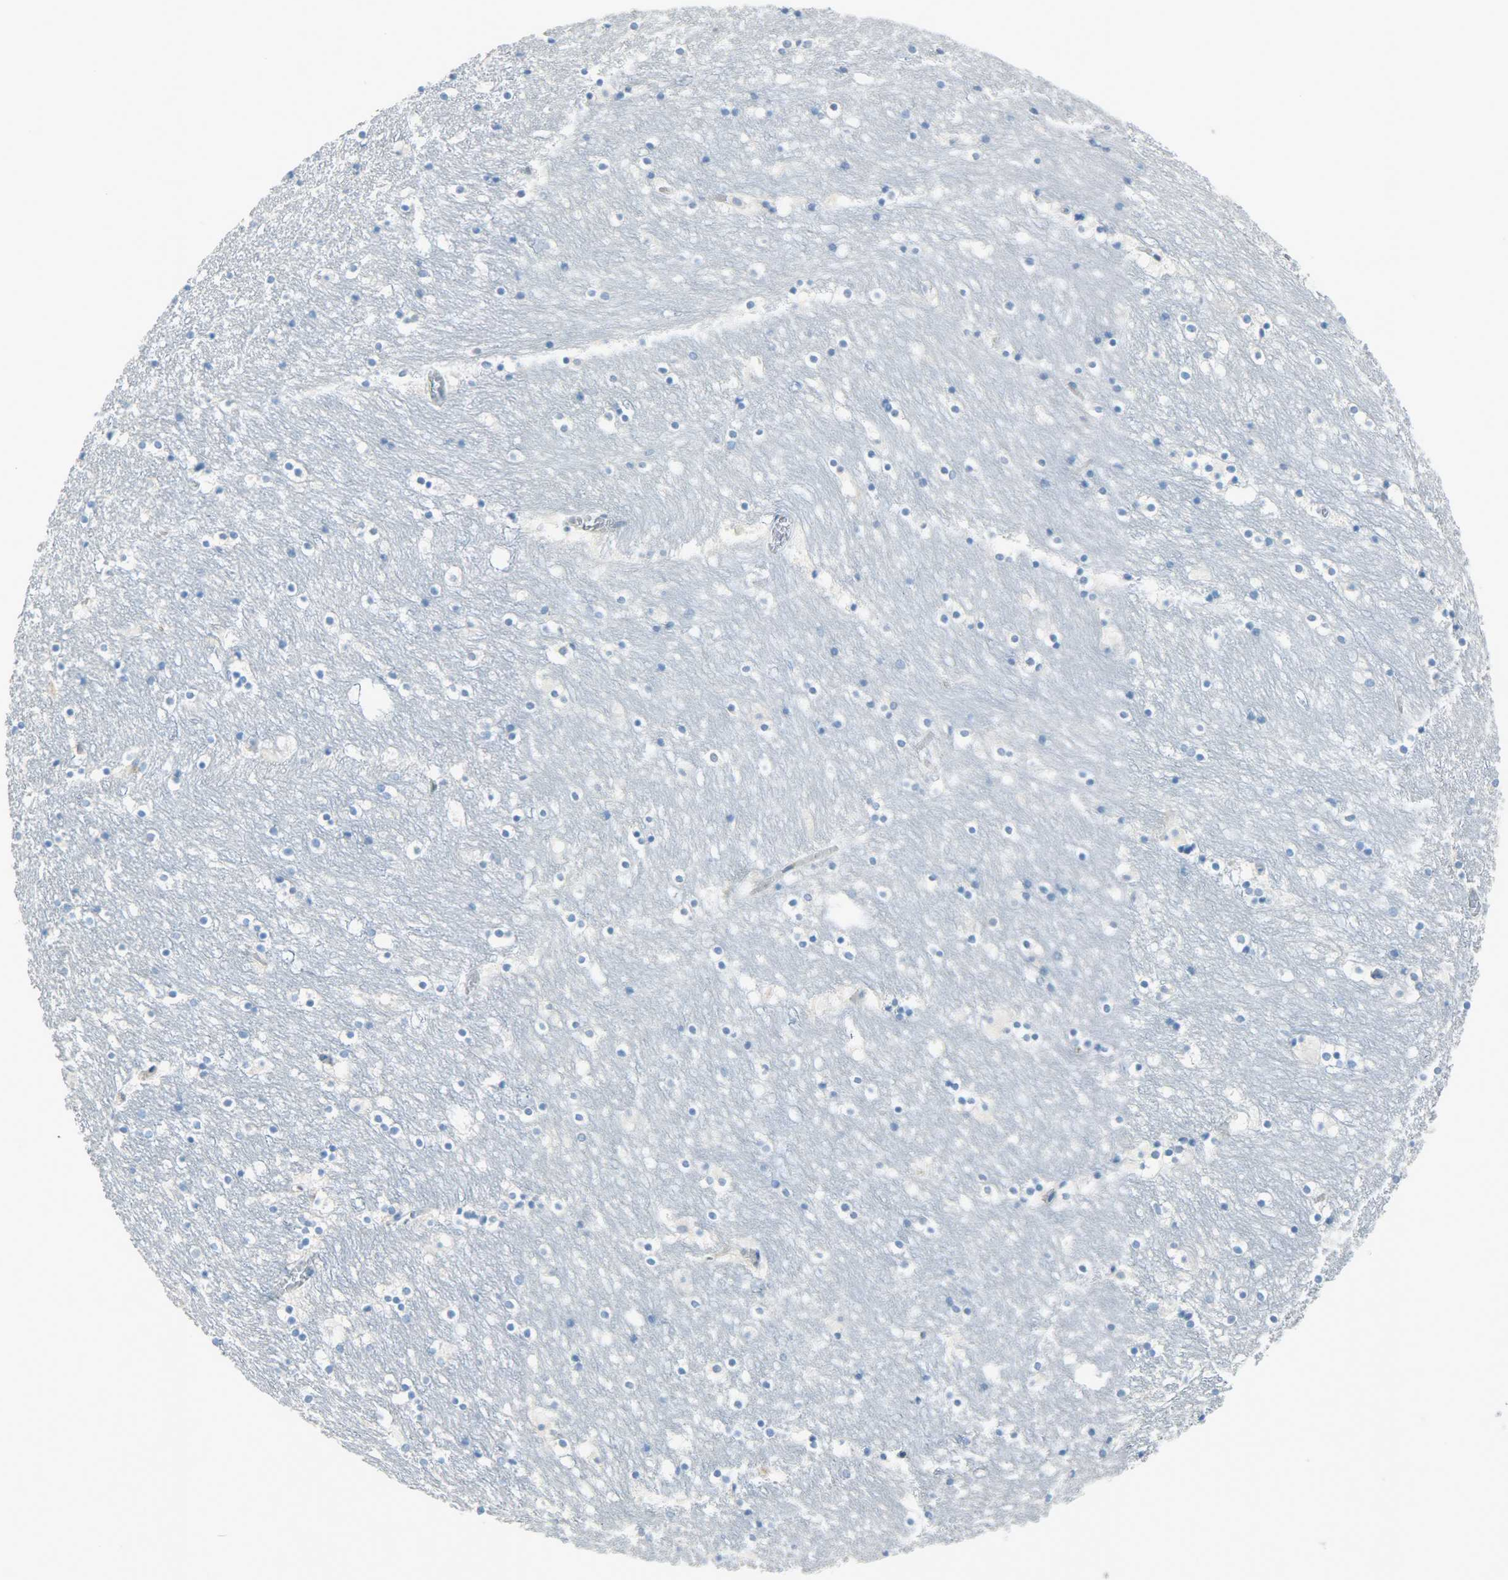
{"staining": {"intensity": "weak", "quantity": "<25%", "location": "cytoplasmic/membranous"}, "tissue": "caudate", "cell_type": "Glial cells", "image_type": "normal", "snomed": [{"axis": "morphology", "description": "Normal tissue, NOS"}, {"axis": "topography", "description": "Lateral ventricle wall"}], "caption": "IHC photomicrograph of normal human caudate stained for a protein (brown), which reveals no staining in glial cells. The staining is performed using DAB (3,3'-diaminobenzidine) brown chromogen with nuclei counter-stained in using hematoxylin.", "gene": "PROM1", "patient": {"sex": "male", "age": 45}}